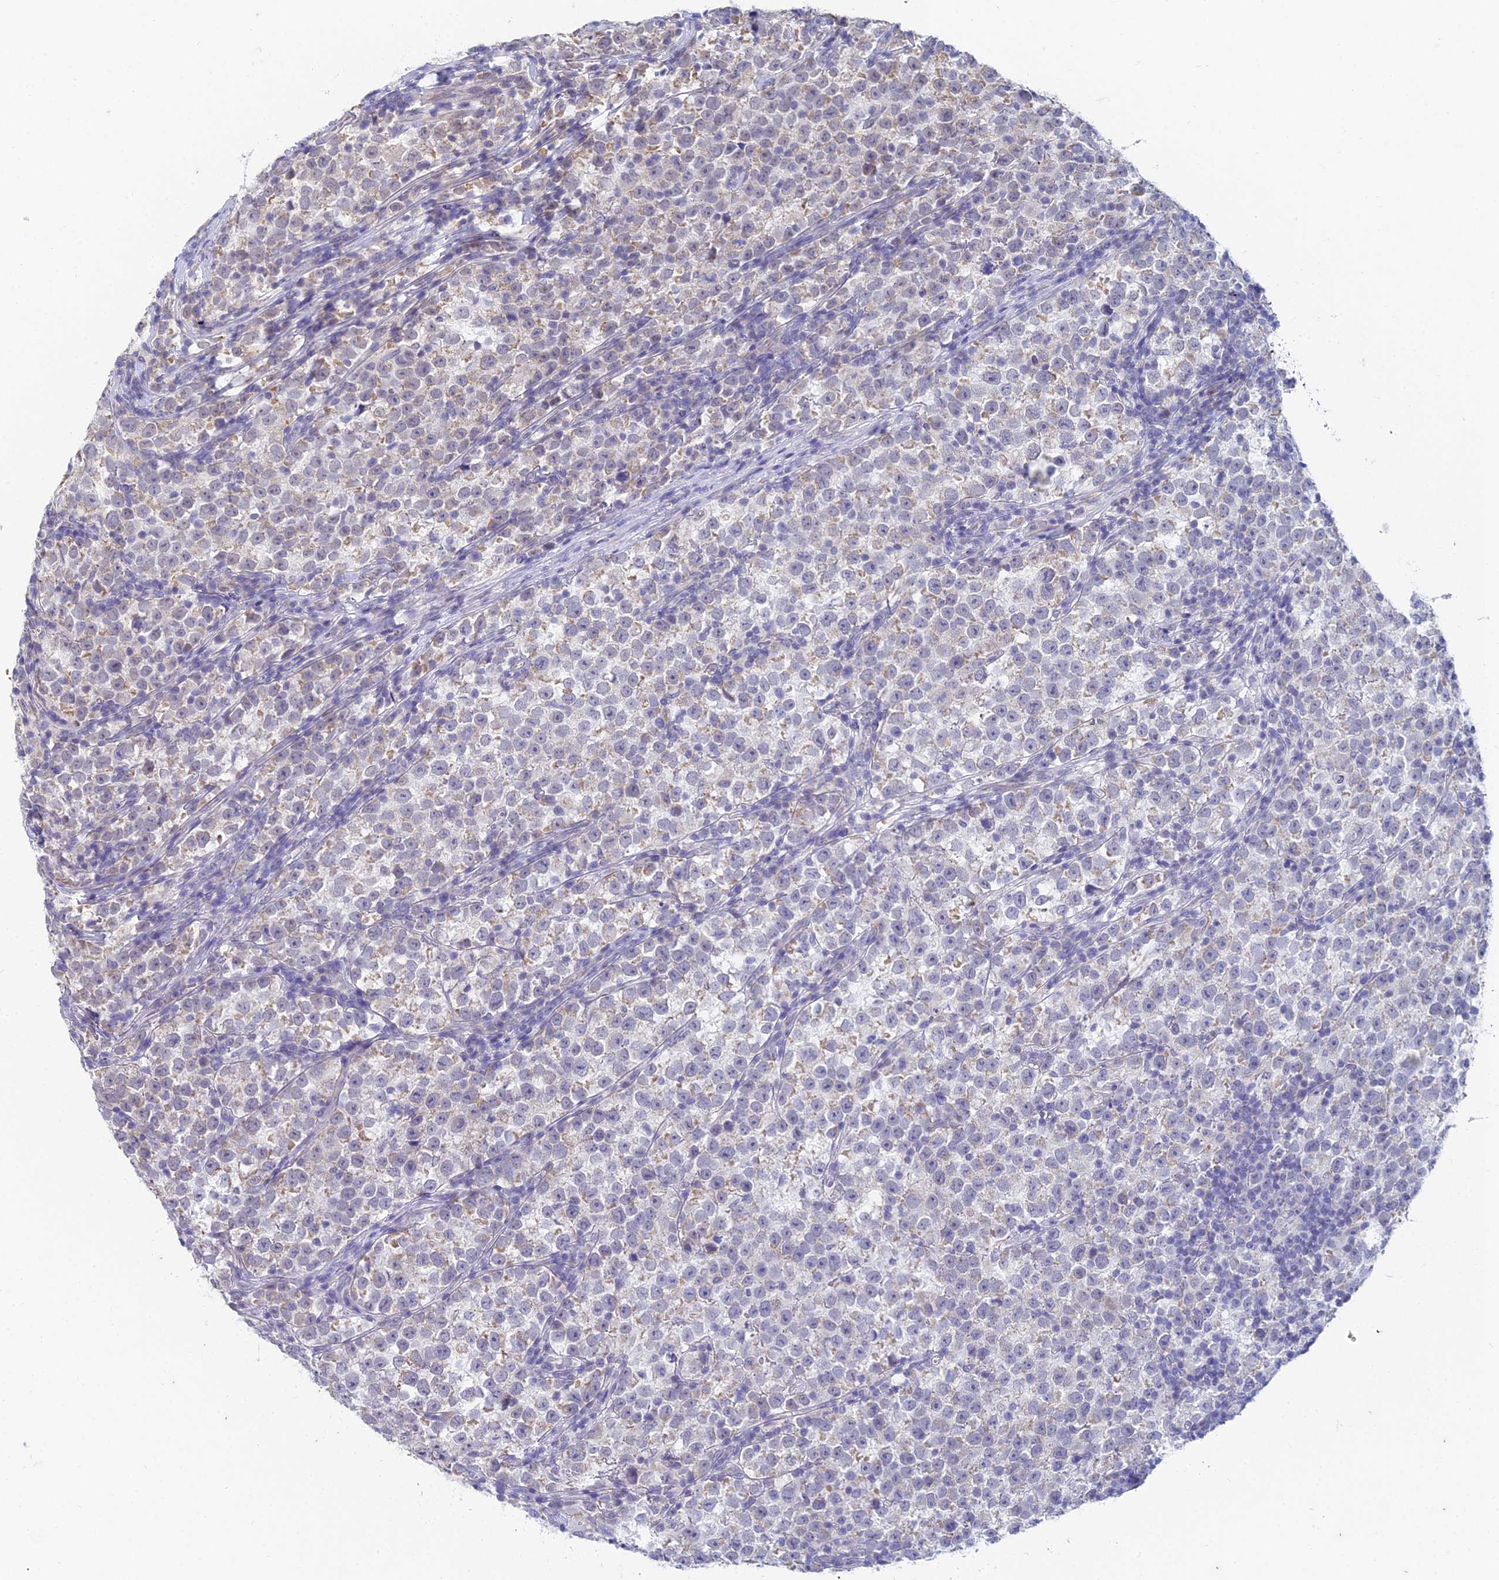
{"staining": {"intensity": "weak", "quantity": "<25%", "location": "cytoplasmic/membranous"}, "tissue": "testis cancer", "cell_type": "Tumor cells", "image_type": "cancer", "snomed": [{"axis": "morphology", "description": "Normal tissue, NOS"}, {"axis": "morphology", "description": "Seminoma, NOS"}, {"axis": "topography", "description": "Testis"}], "caption": "Immunohistochemistry (IHC) micrograph of human seminoma (testis) stained for a protein (brown), which displays no expression in tumor cells.", "gene": "EEF2KMT", "patient": {"sex": "male", "age": 43}}